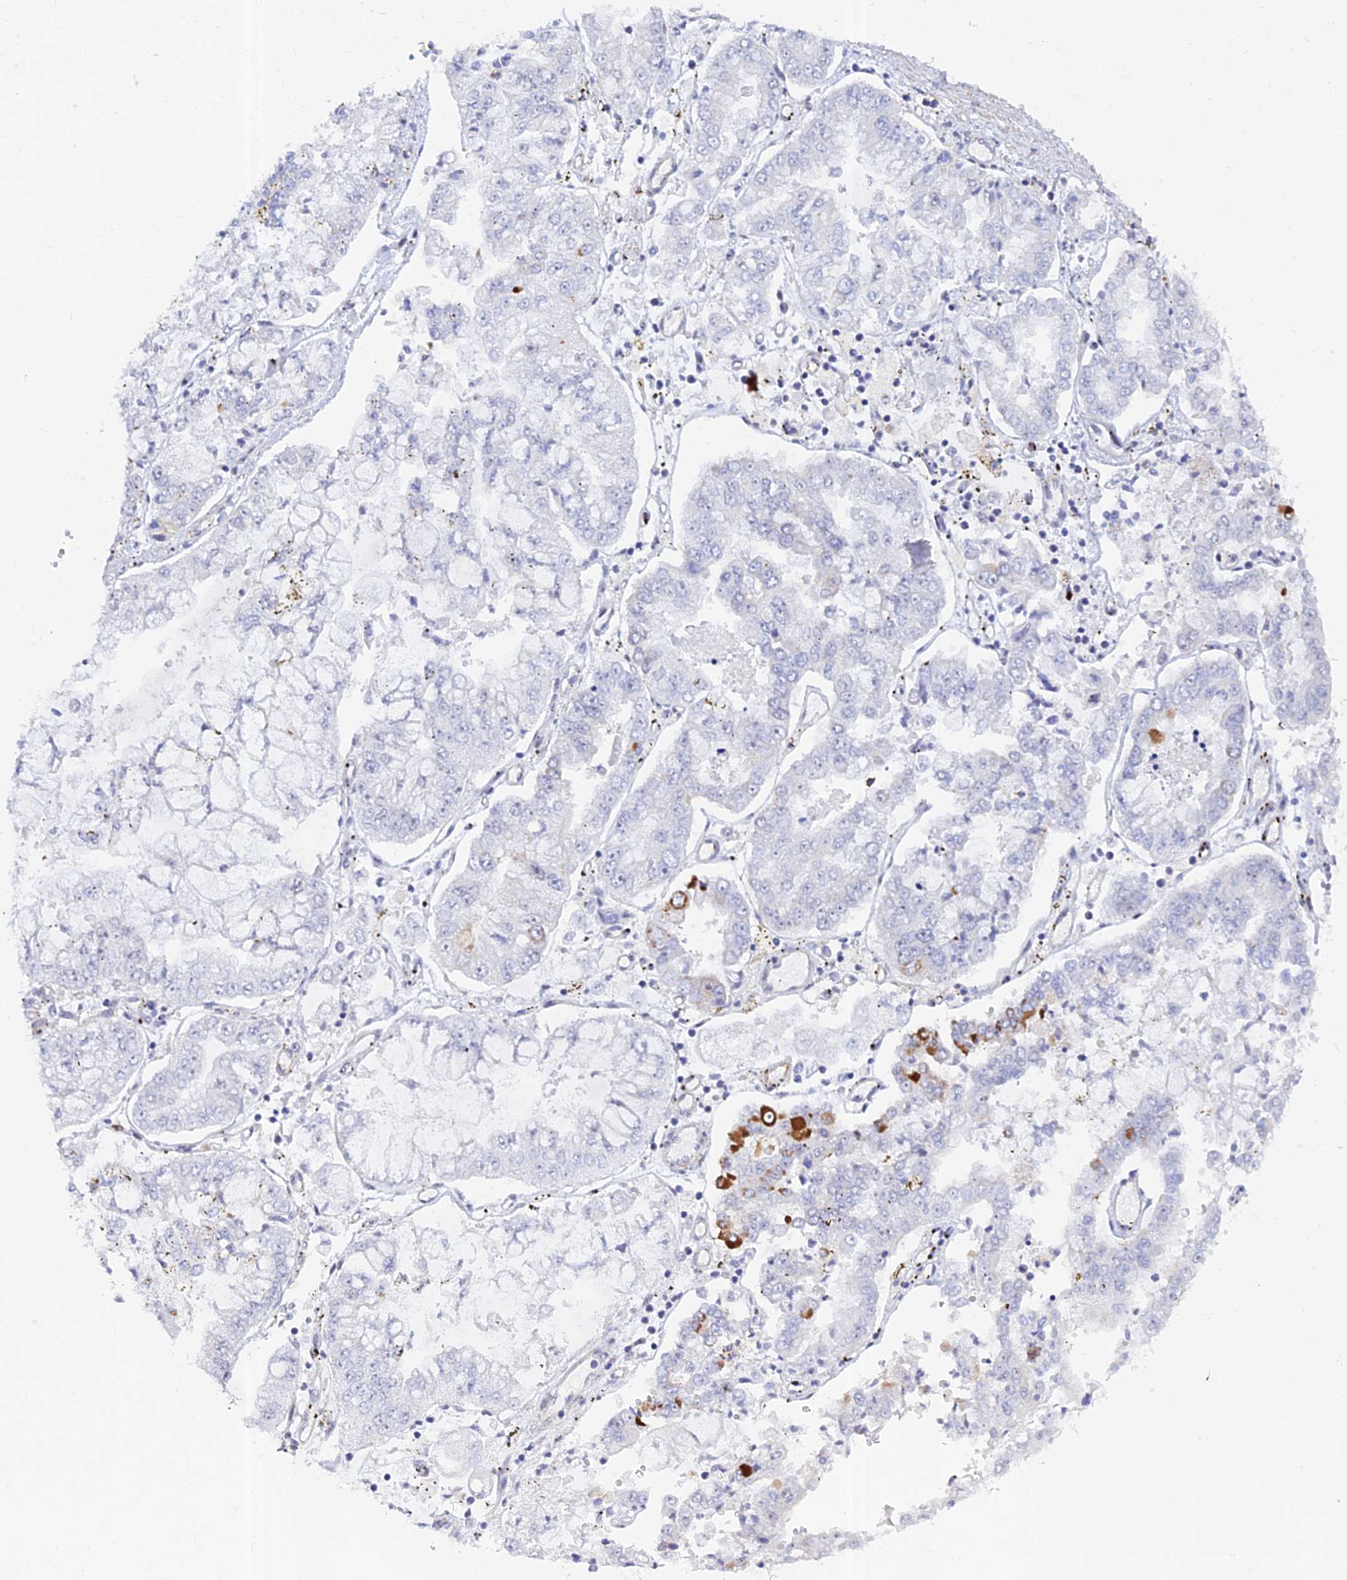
{"staining": {"intensity": "negative", "quantity": "none", "location": "none"}, "tissue": "stomach cancer", "cell_type": "Tumor cells", "image_type": "cancer", "snomed": [{"axis": "morphology", "description": "Adenocarcinoma, NOS"}, {"axis": "topography", "description": "Stomach"}], "caption": "DAB (3,3'-diaminobenzidine) immunohistochemical staining of stomach adenocarcinoma demonstrates no significant expression in tumor cells.", "gene": "PAGR1", "patient": {"sex": "male", "age": 76}}